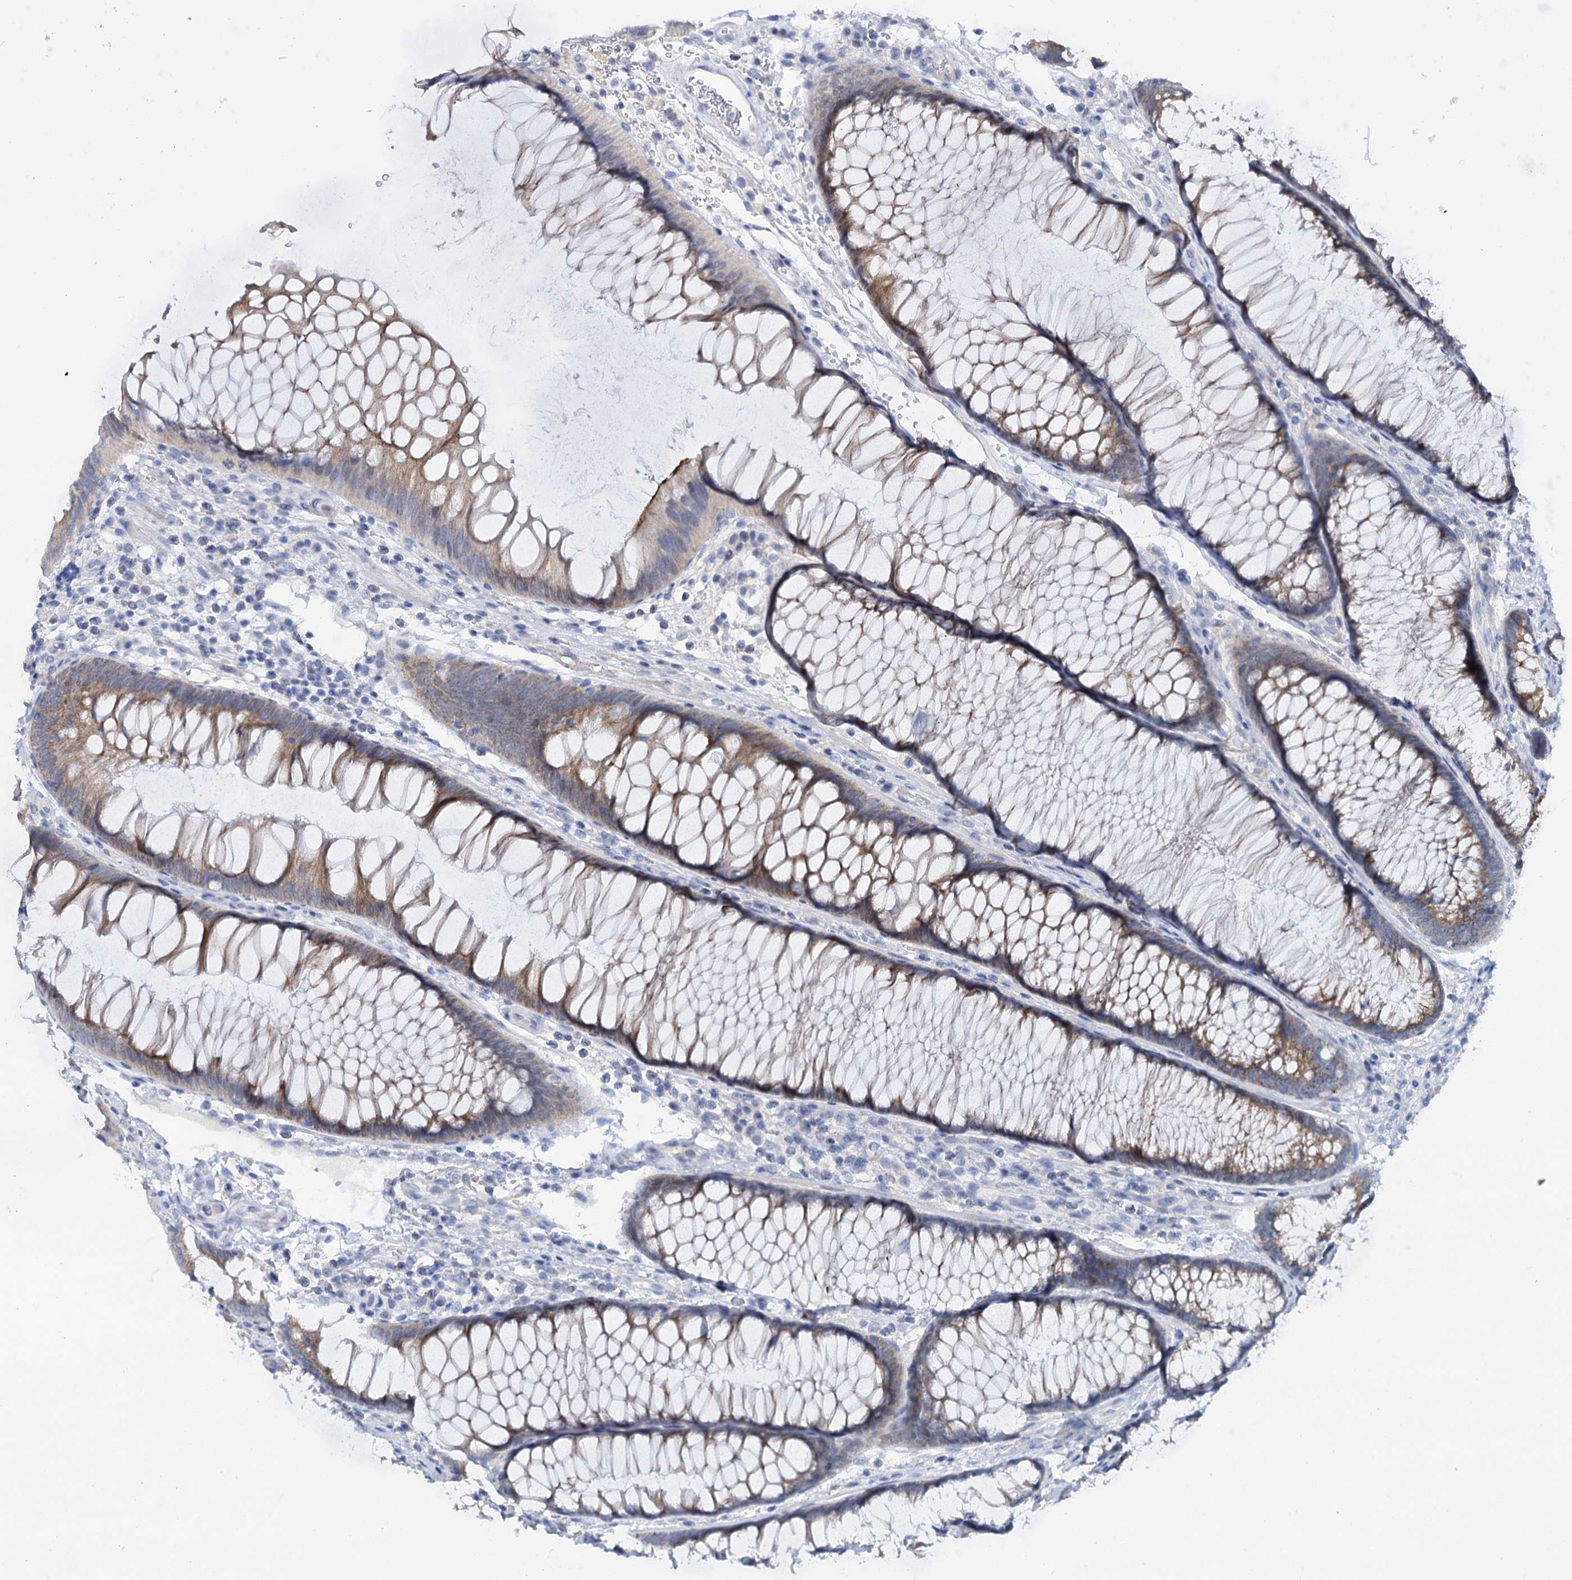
{"staining": {"intensity": "negative", "quantity": "none", "location": "none"}, "tissue": "colon", "cell_type": "Endothelial cells", "image_type": "normal", "snomed": [{"axis": "morphology", "description": "Normal tissue, NOS"}, {"axis": "topography", "description": "Colon"}], "caption": "Immunohistochemical staining of benign human colon displays no significant positivity in endothelial cells.", "gene": "MID1IP1", "patient": {"sex": "female", "age": 82}}